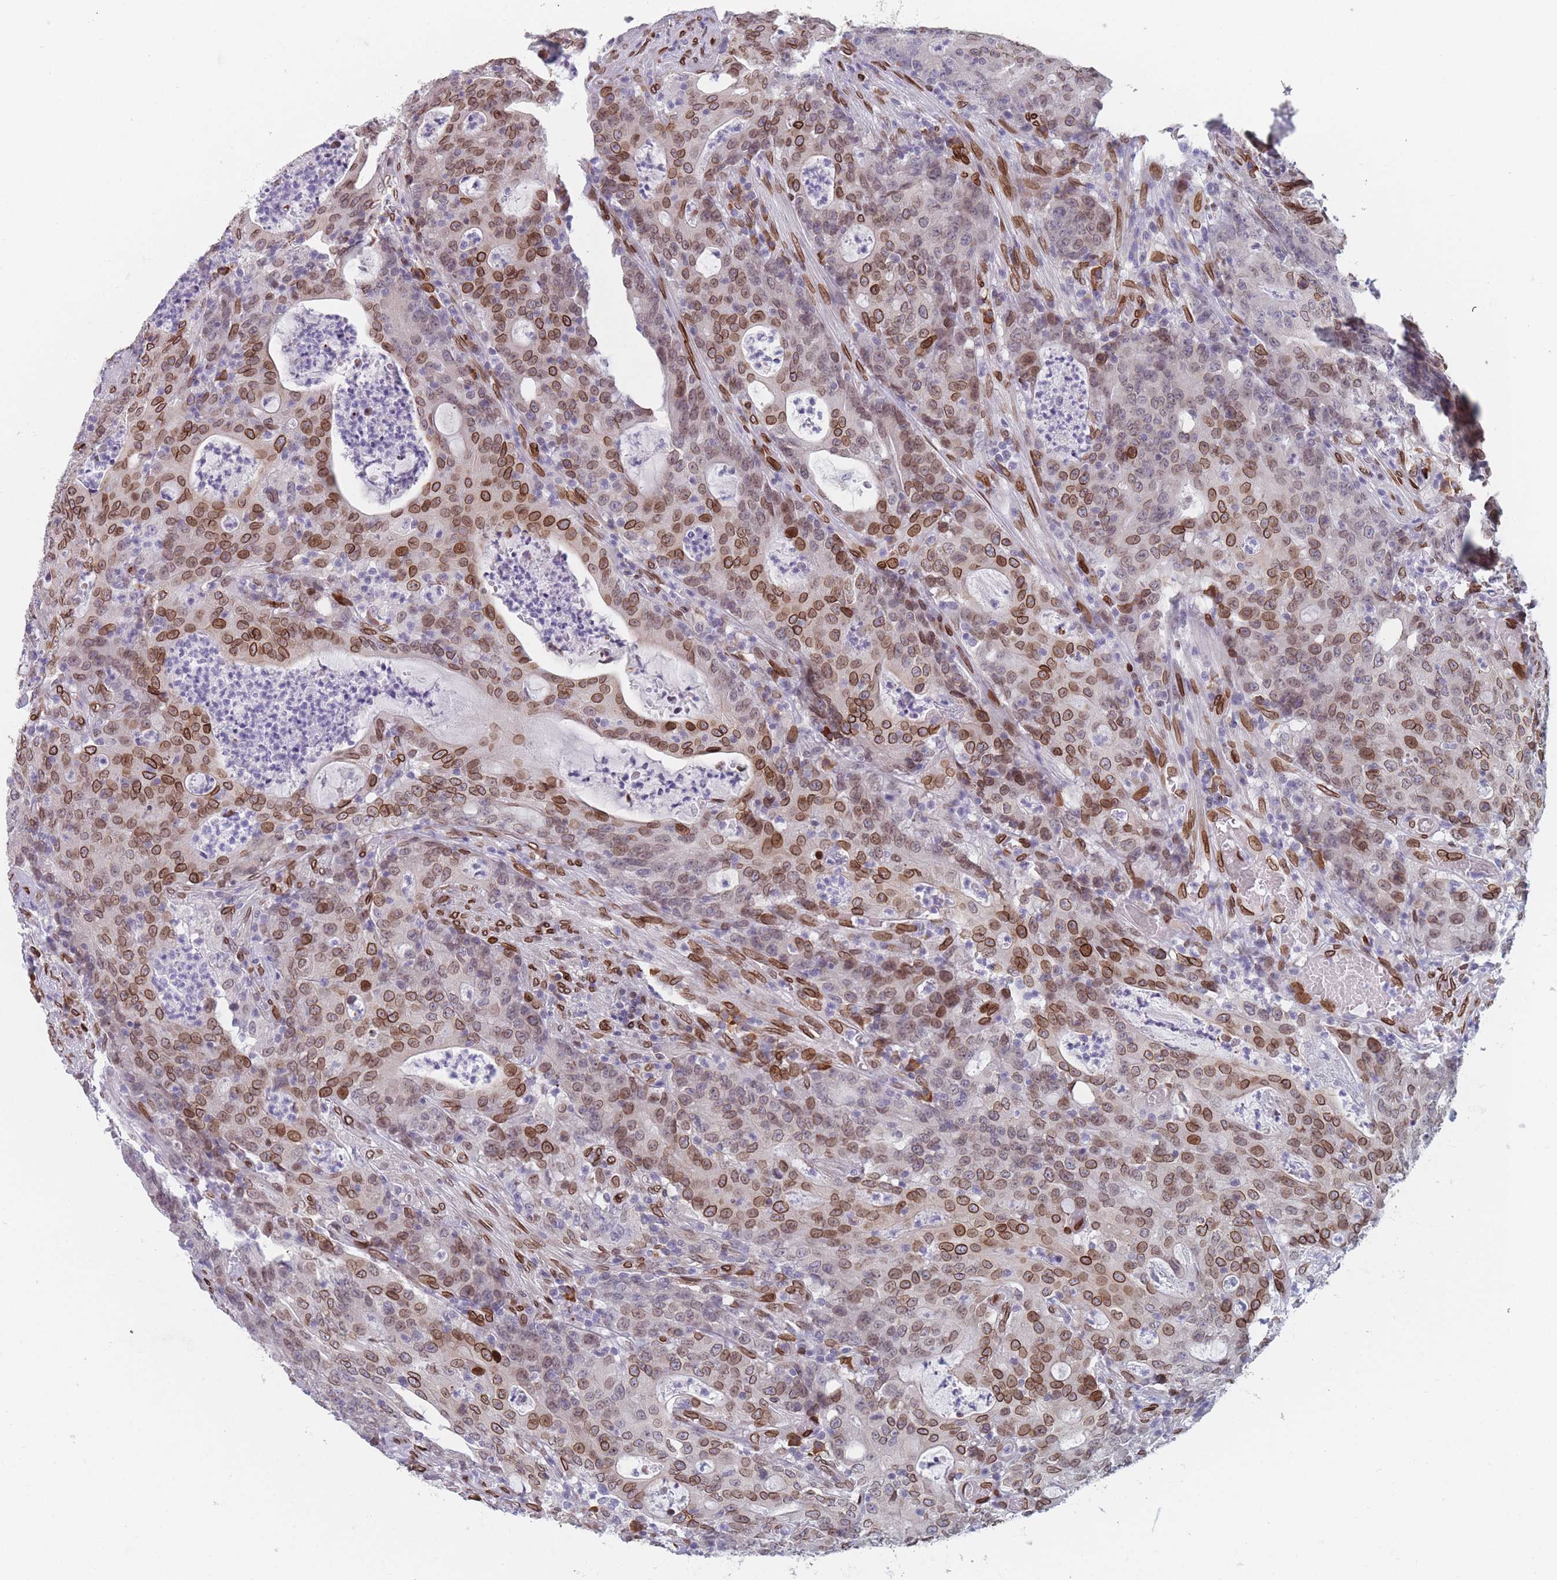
{"staining": {"intensity": "strong", "quantity": "25%-75%", "location": "cytoplasmic/membranous,nuclear"}, "tissue": "colorectal cancer", "cell_type": "Tumor cells", "image_type": "cancer", "snomed": [{"axis": "morphology", "description": "Adenocarcinoma, NOS"}, {"axis": "topography", "description": "Colon"}], "caption": "Immunohistochemical staining of colorectal cancer demonstrates high levels of strong cytoplasmic/membranous and nuclear protein positivity in approximately 25%-75% of tumor cells.", "gene": "ZBTB1", "patient": {"sex": "male", "age": 83}}